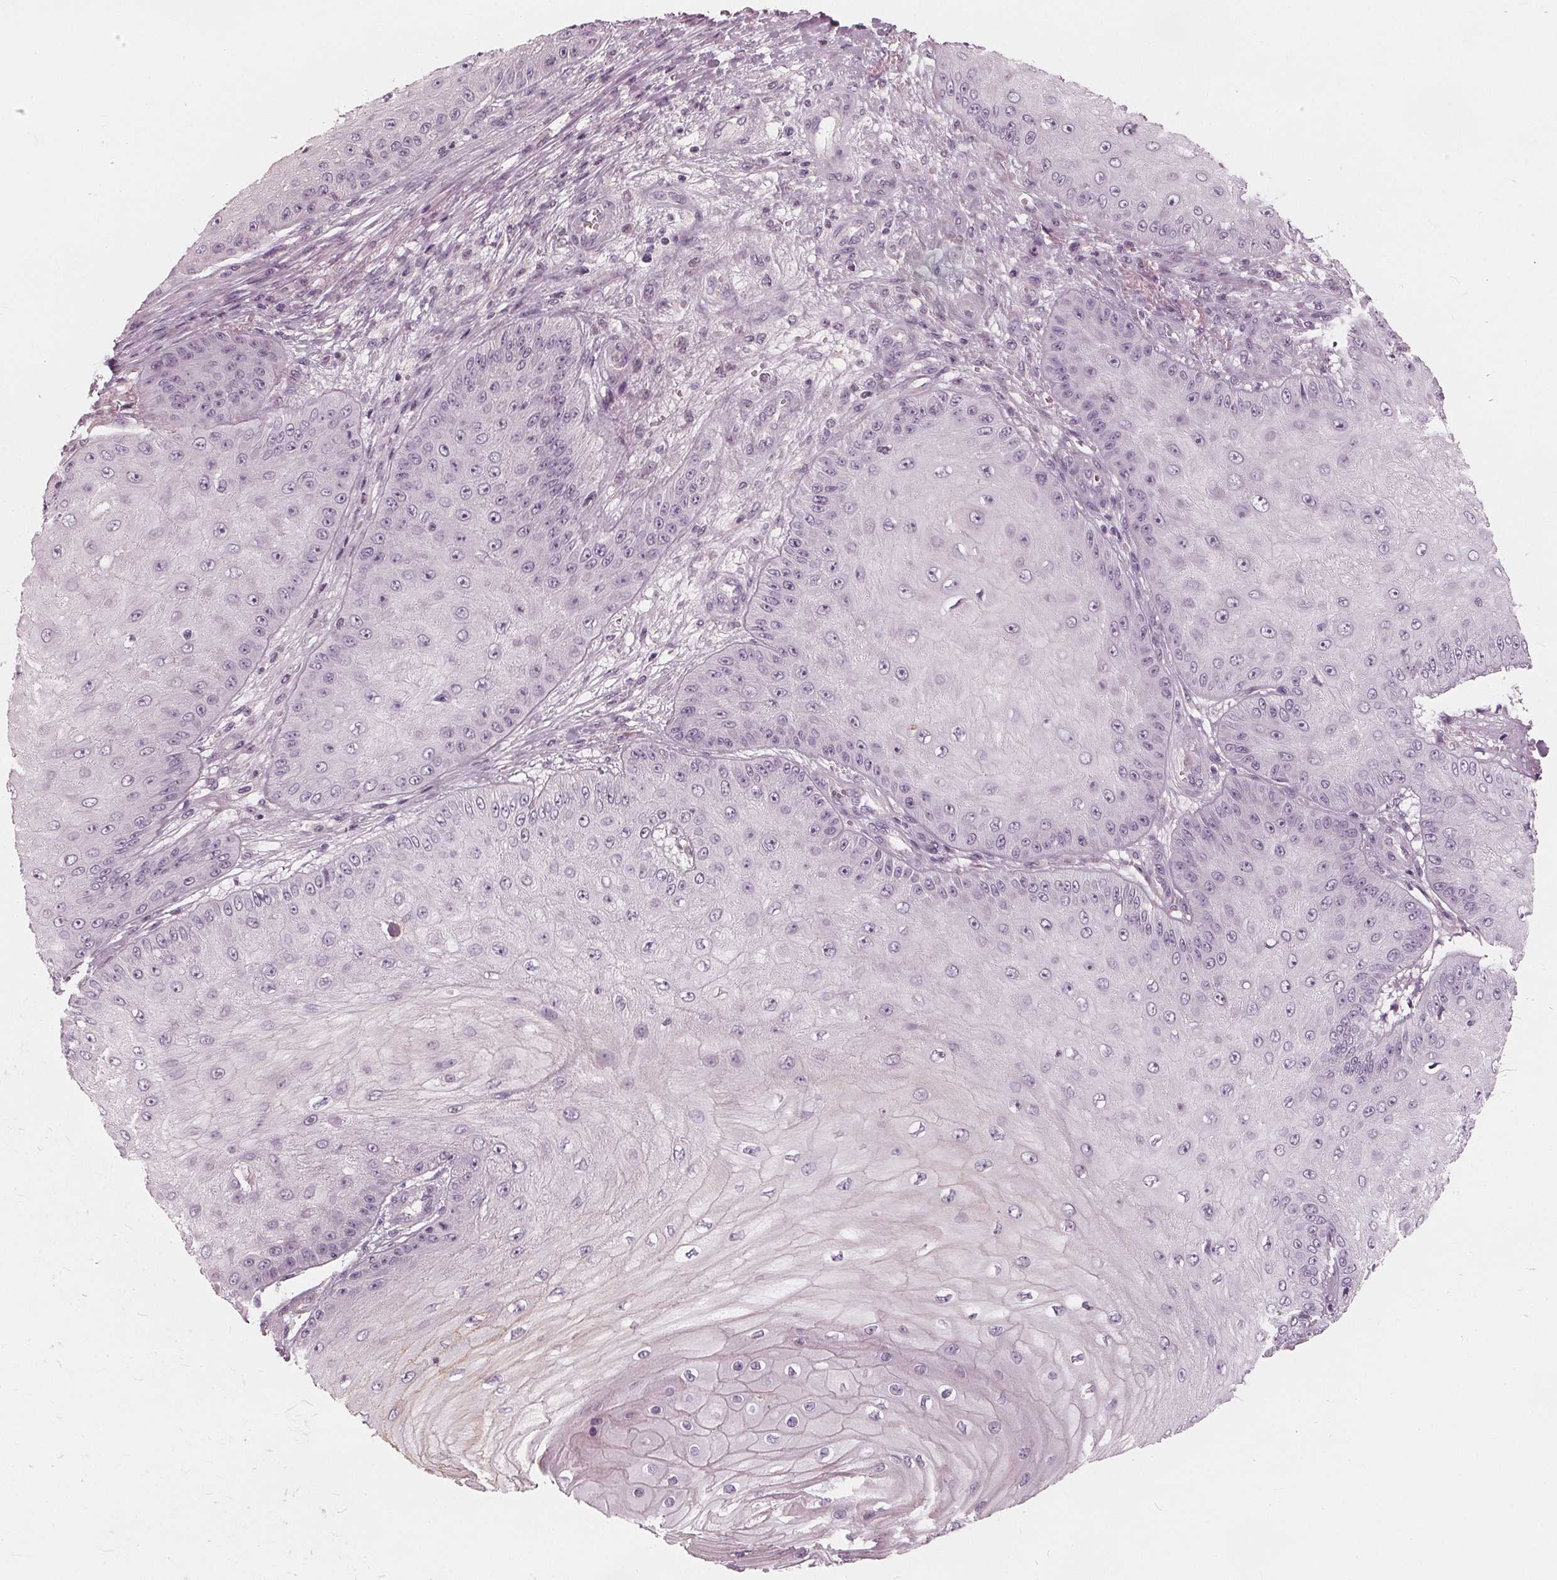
{"staining": {"intensity": "negative", "quantity": "none", "location": "none"}, "tissue": "skin cancer", "cell_type": "Tumor cells", "image_type": "cancer", "snomed": [{"axis": "morphology", "description": "Squamous cell carcinoma, NOS"}, {"axis": "topography", "description": "Skin"}], "caption": "Tumor cells show no significant positivity in skin squamous cell carcinoma. Brightfield microscopy of IHC stained with DAB (brown) and hematoxylin (blue), captured at high magnification.", "gene": "SAT2", "patient": {"sex": "male", "age": 70}}